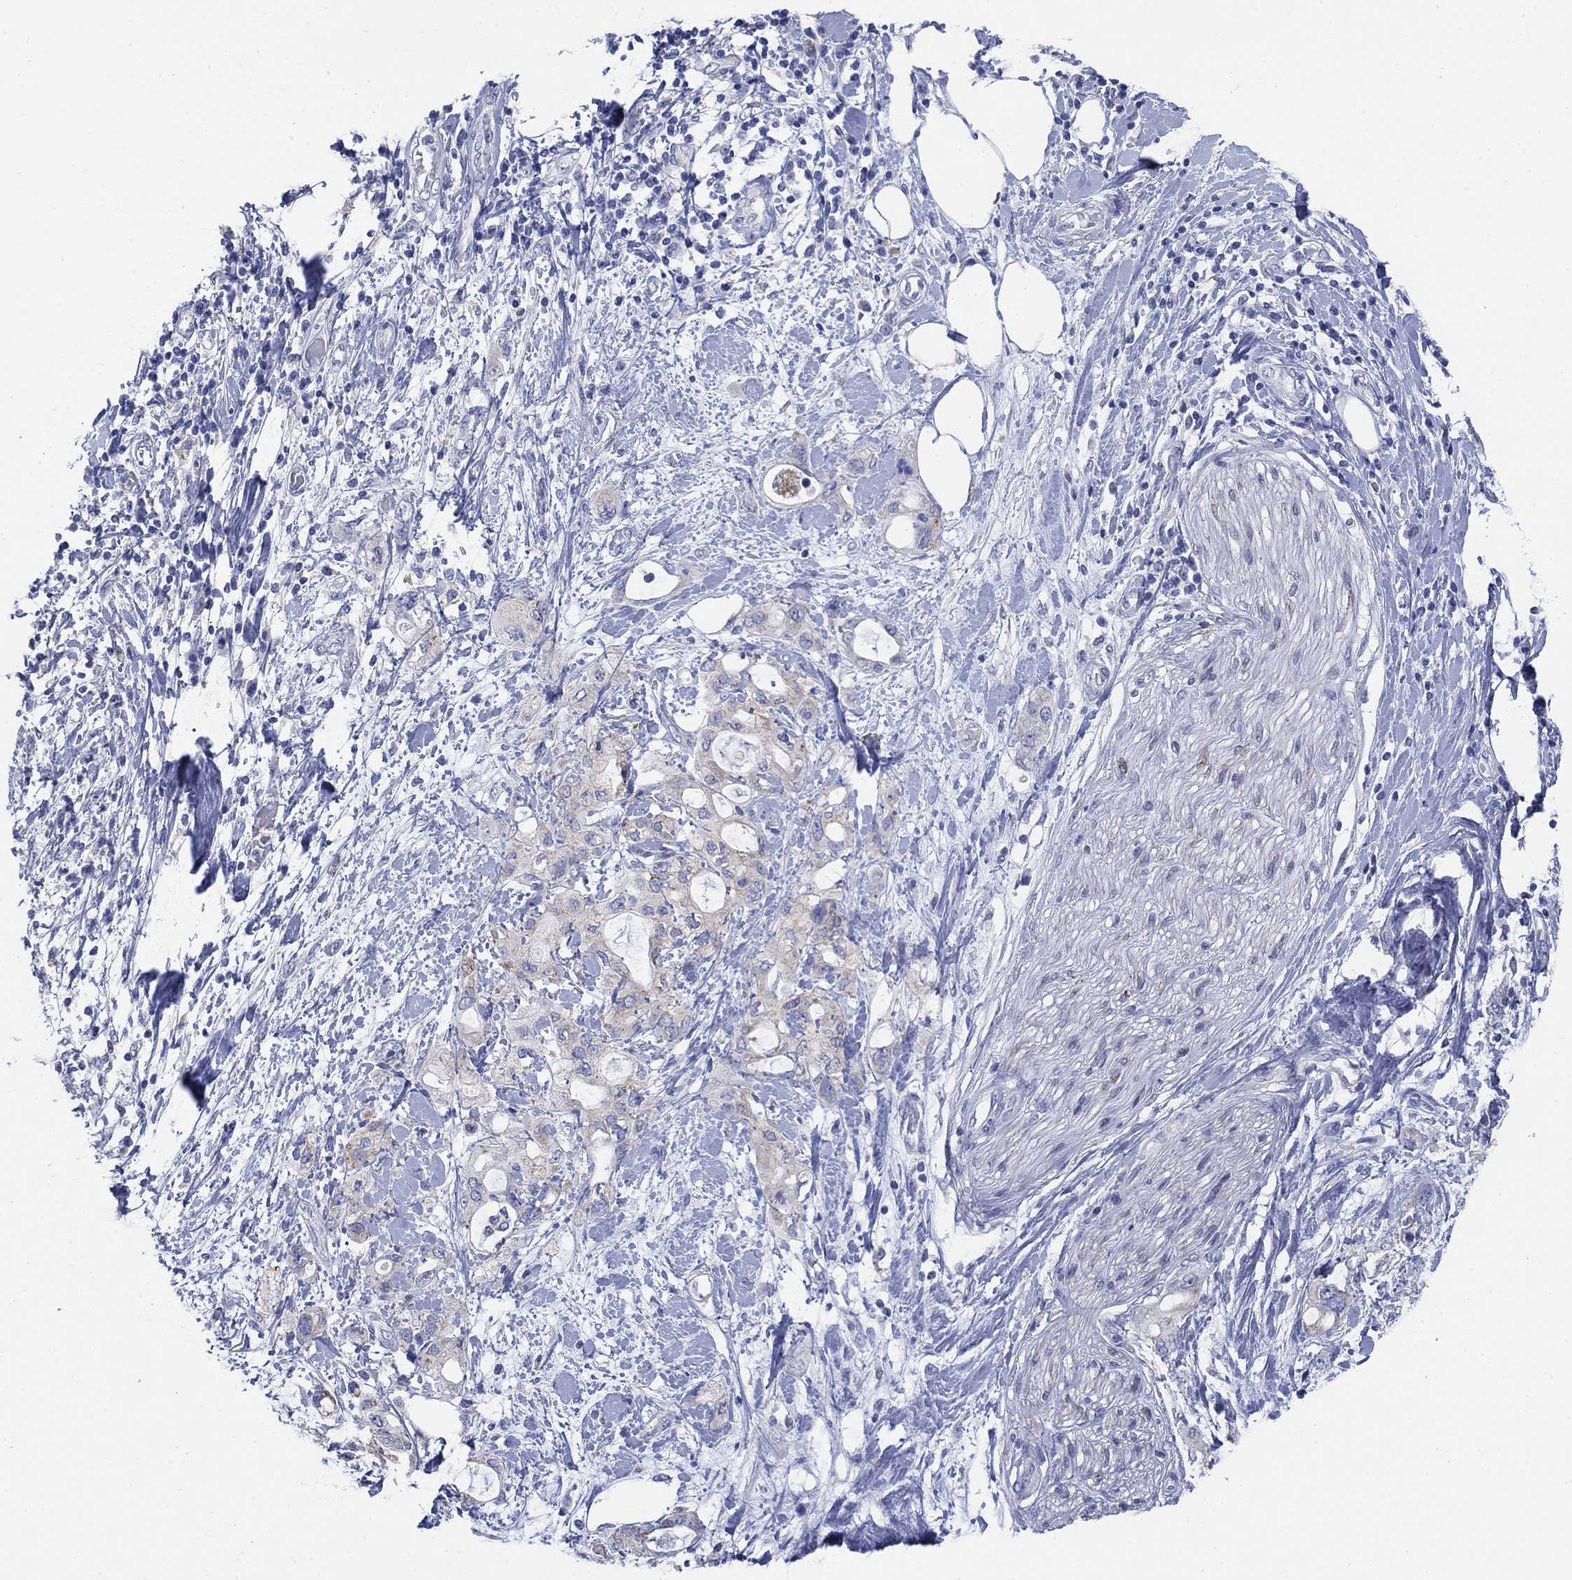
{"staining": {"intensity": "weak", "quantity": "<25%", "location": "cytoplasmic/membranous"}, "tissue": "pancreatic cancer", "cell_type": "Tumor cells", "image_type": "cancer", "snomed": [{"axis": "morphology", "description": "Adenocarcinoma, NOS"}, {"axis": "topography", "description": "Pancreas"}], "caption": "Immunohistochemistry (IHC) of pancreatic cancer demonstrates no staining in tumor cells.", "gene": "SCCPDH", "patient": {"sex": "female", "age": 56}}